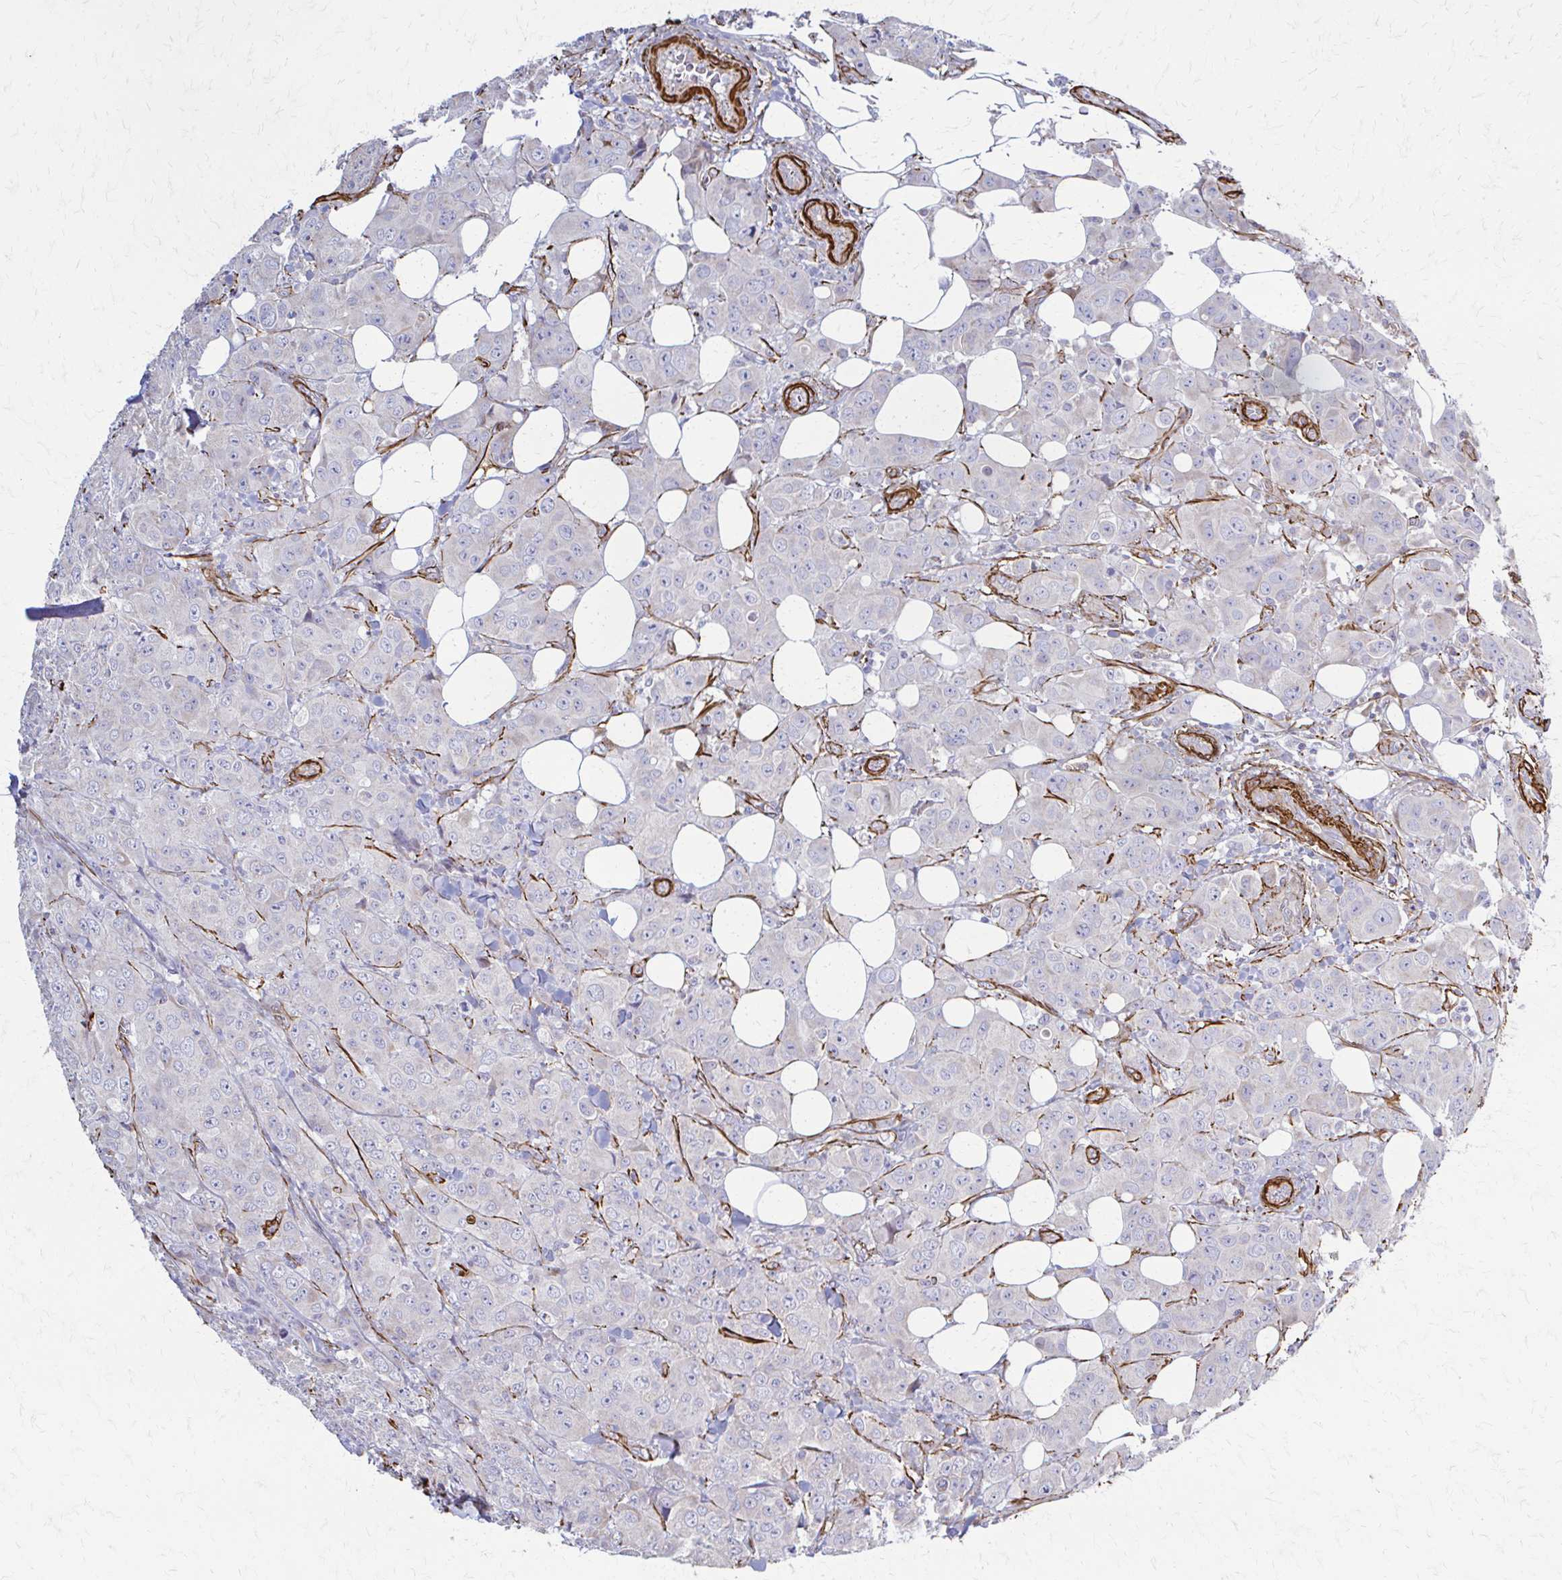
{"staining": {"intensity": "negative", "quantity": "none", "location": "none"}, "tissue": "breast cancer", "cell_type": "Tumor cells", "image_type": "cancer", "snomed": [{"axis": "morphology", "description": "Normal tissue, NOS"}, {"axis": "morphology", "description": "Duct carcinoma"}, {"axis": "topography", "description": "Breast"}], "caption": "Protein analysis of breast invasive ductal carcinoma demonstrates no significant staining in tumor cells.", "gene": "TIMMDC1", "patient": {"sex": "female", "age": 43}}